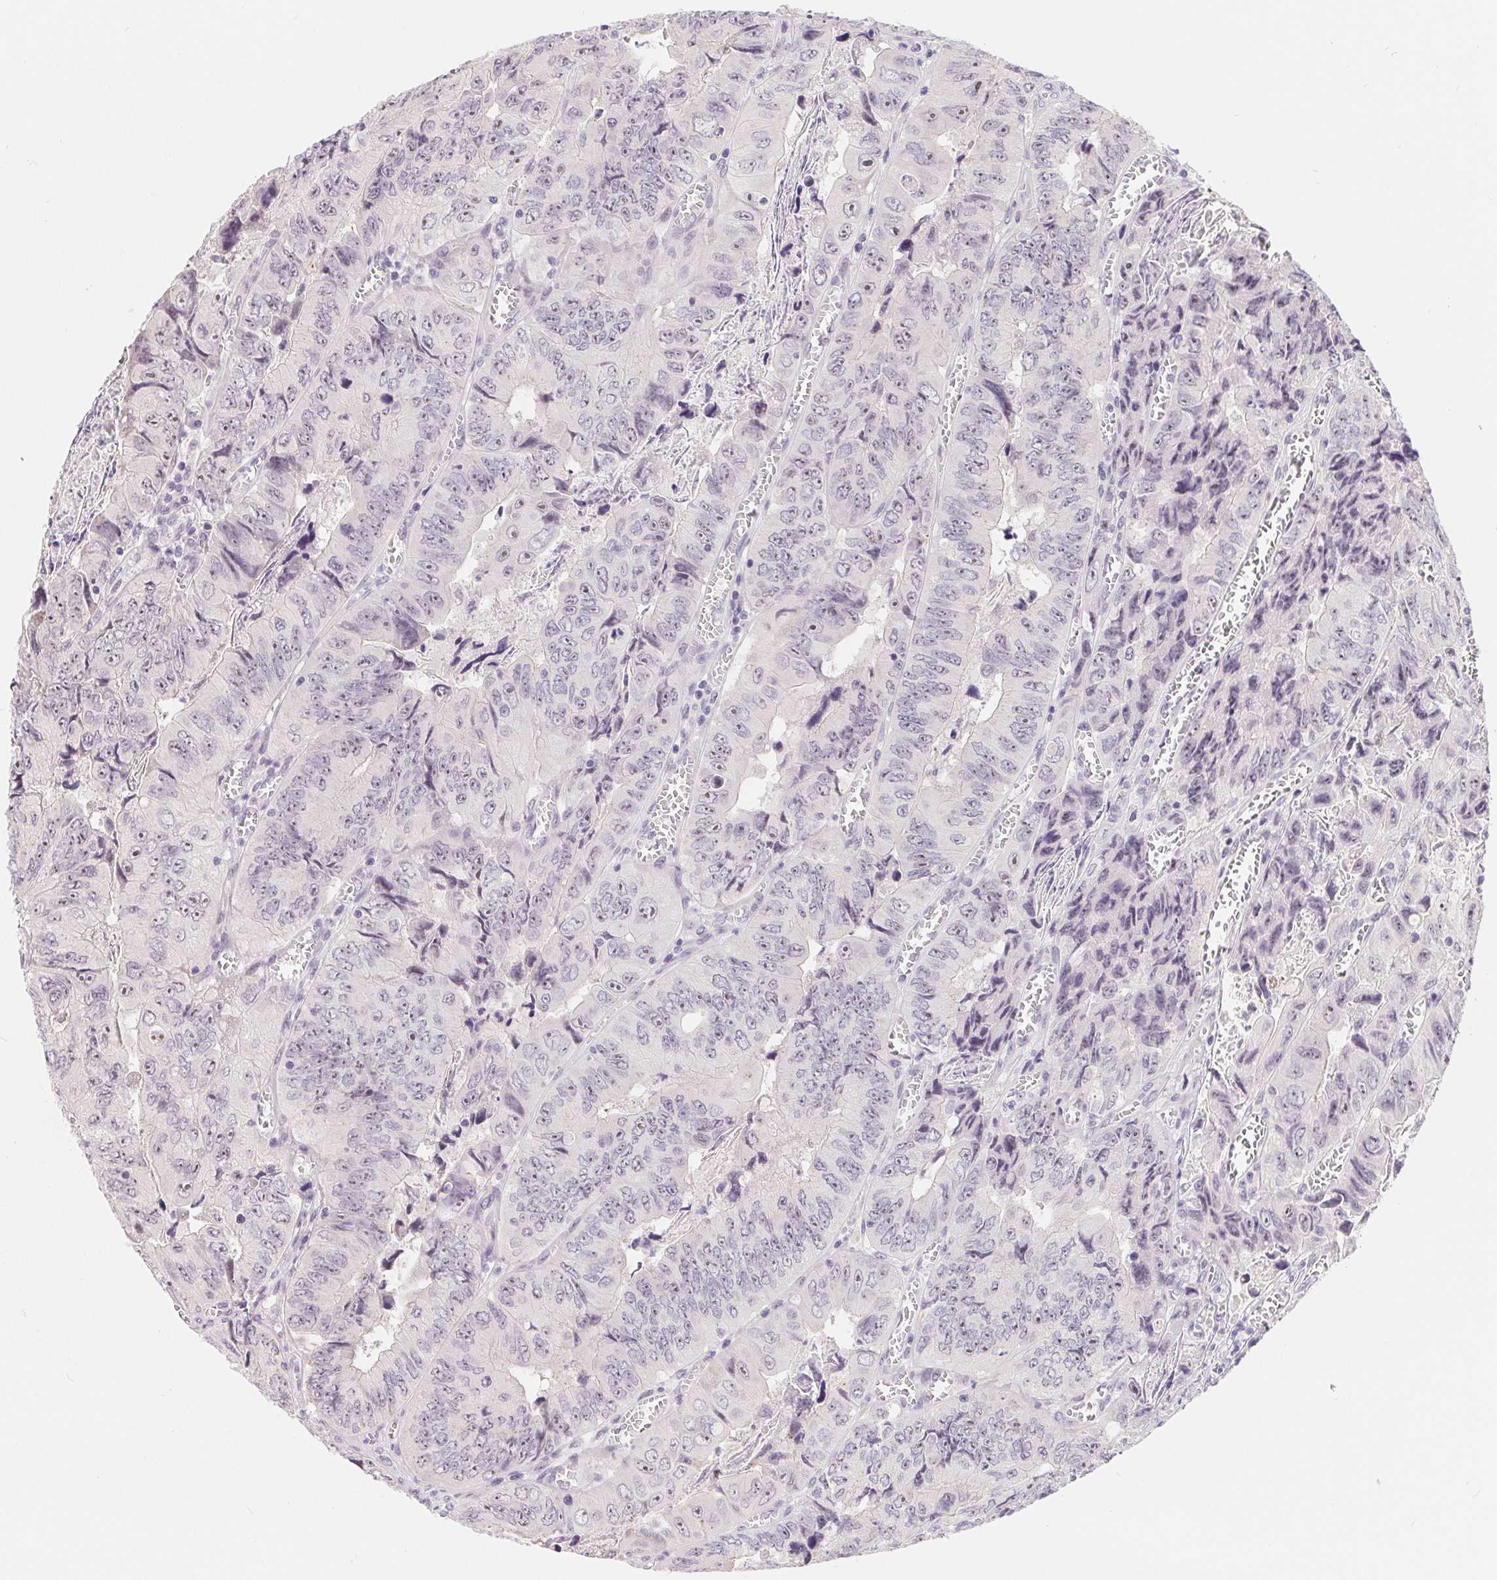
{"staining": {"intensity": "negative", "quantity": "none", "location": "none"}, "tissue": "colorectal cancer", "cell_type": "Tumor cells", "image_type": "cancer", "snomed": [{"axis": "morphology", "description": "Adenocarcinoma, NOS"}, {"axis": "topography", "description": "Colon"}], "caption": "This histopathology image is of colorectal cancer (adenocarcinoma) stained with immunohistochemistry to label a protein in brown with the nuclei are counter-stained blue. There is no positivity in tumor cells.", "gene": "LCA5L", "patient": {"sex": "female", "age": 84}}